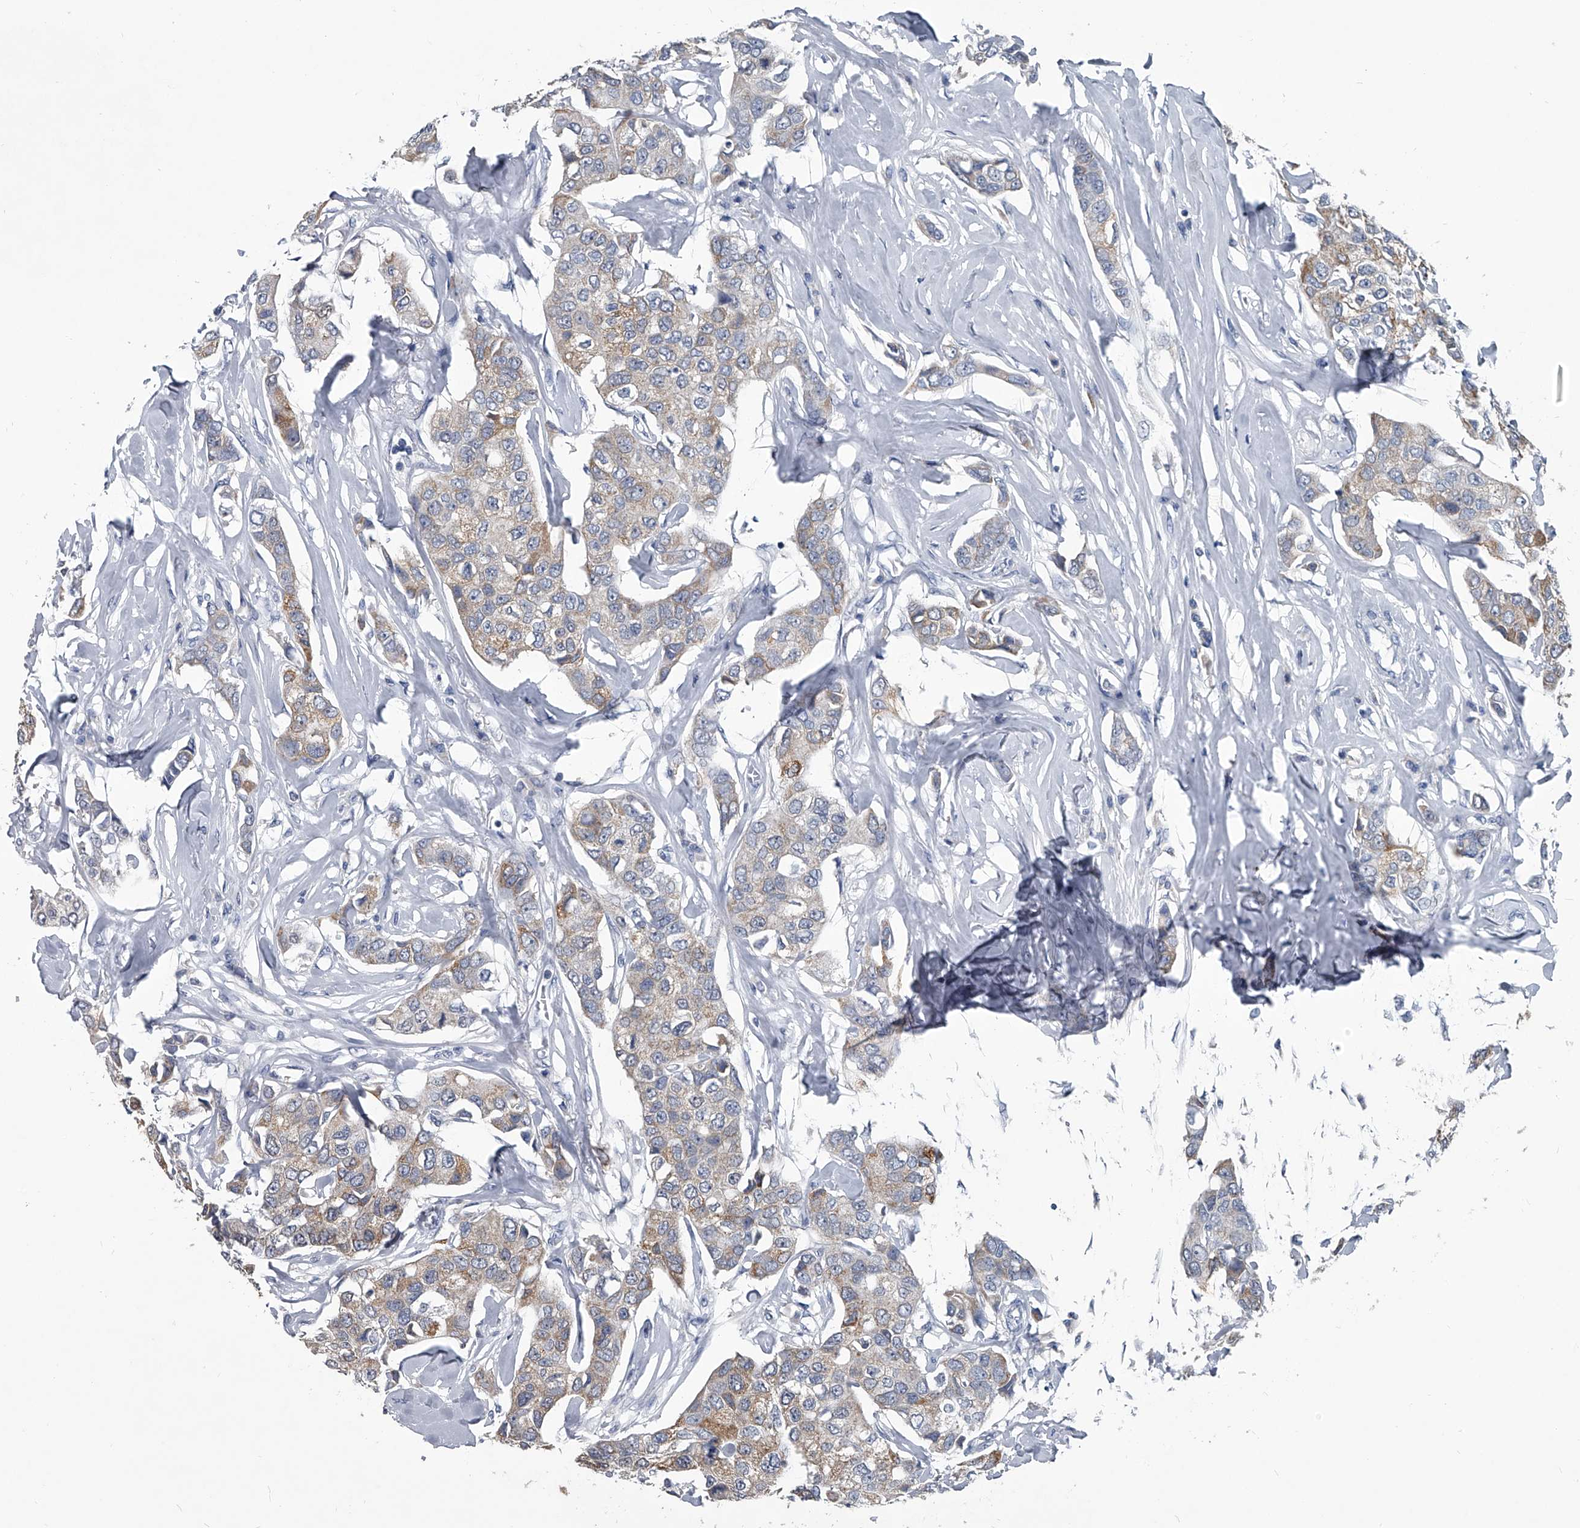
{"staining": {"intensity": "moderate", "quantity": ">75%", "location": "cytoplasmic/membranous"}, "tissue": "breast cancer", "cell_type": "Tumor cells", "image_type": "cancer", "snomed": [{"axis": "morphology", "description": "Duct carcinoma"}, {"axis": "topography", "description": "Breast"}], "caption": "This micrograph shows breast intraductal carcinoma stained with IHC to label a protein in brown. The cytoplasmic/membranous of tumor cells show moderate positivity for the protein. Nuclei are counter-stained blue.", "gene": "BCAS1", "patient": {"sex": "female", "age": 80}}